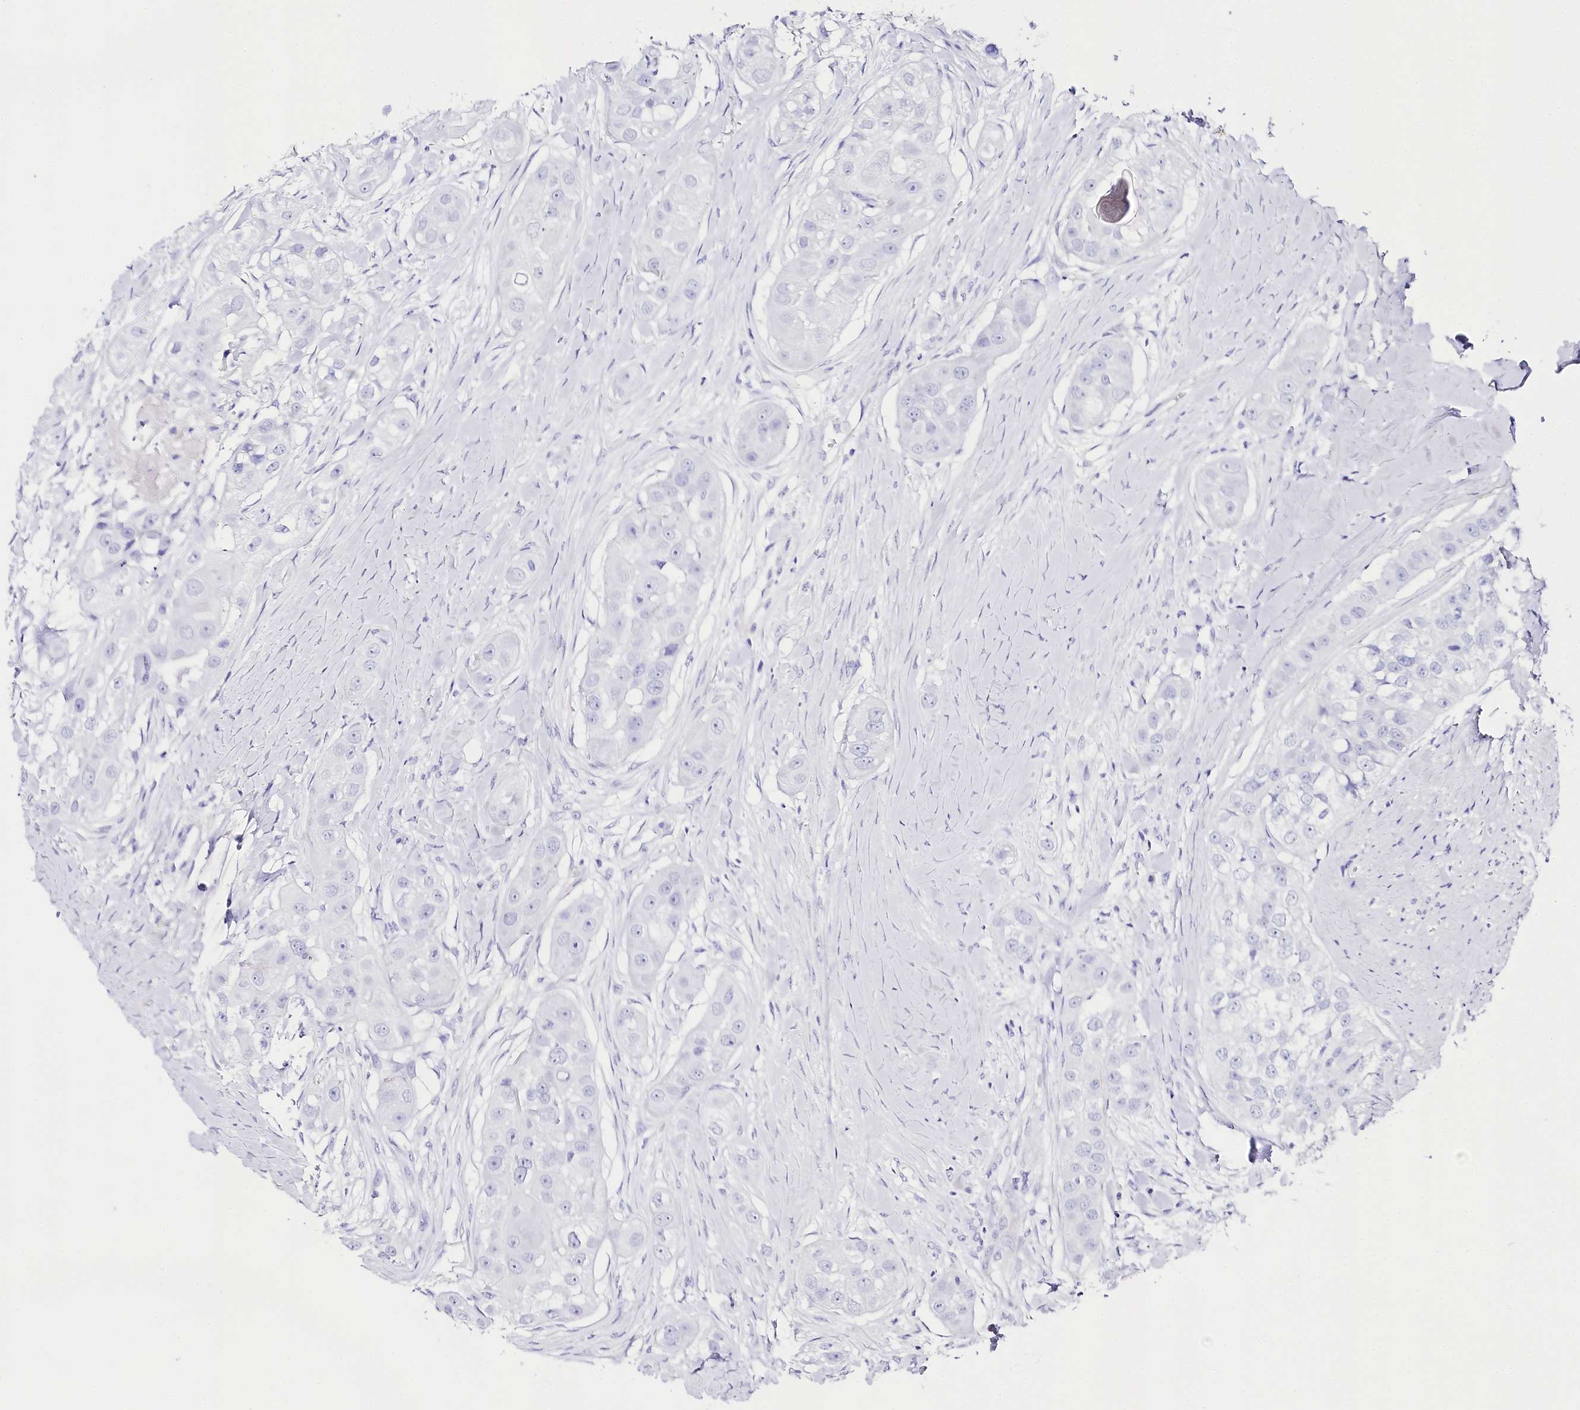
{"staining": {"intensity": "negative", "quantity": "none", "location": "none"}, "tissue": "head and neck cancer", "cell_type": "Tumor cells", "image_type": "cancer", "snomed": [{"axis": "morphology", "description": "Normal tissue, NOS"}, {"axis": "morphology", "description": "Squamous cell carcinoma, NOS"}, {"axis": "topography", "description": "Skeletal muscle"}, {"axis": "topography", "description": "Head-Neck"}], "caption": "This is an immunohistochemistry (IHC) photomicrograph of human squamous cell carcinoma (head and neck). There is no staining in tumor cells.", "gene": "CSN3", "patient": {"sex": "male", "age": 51}}